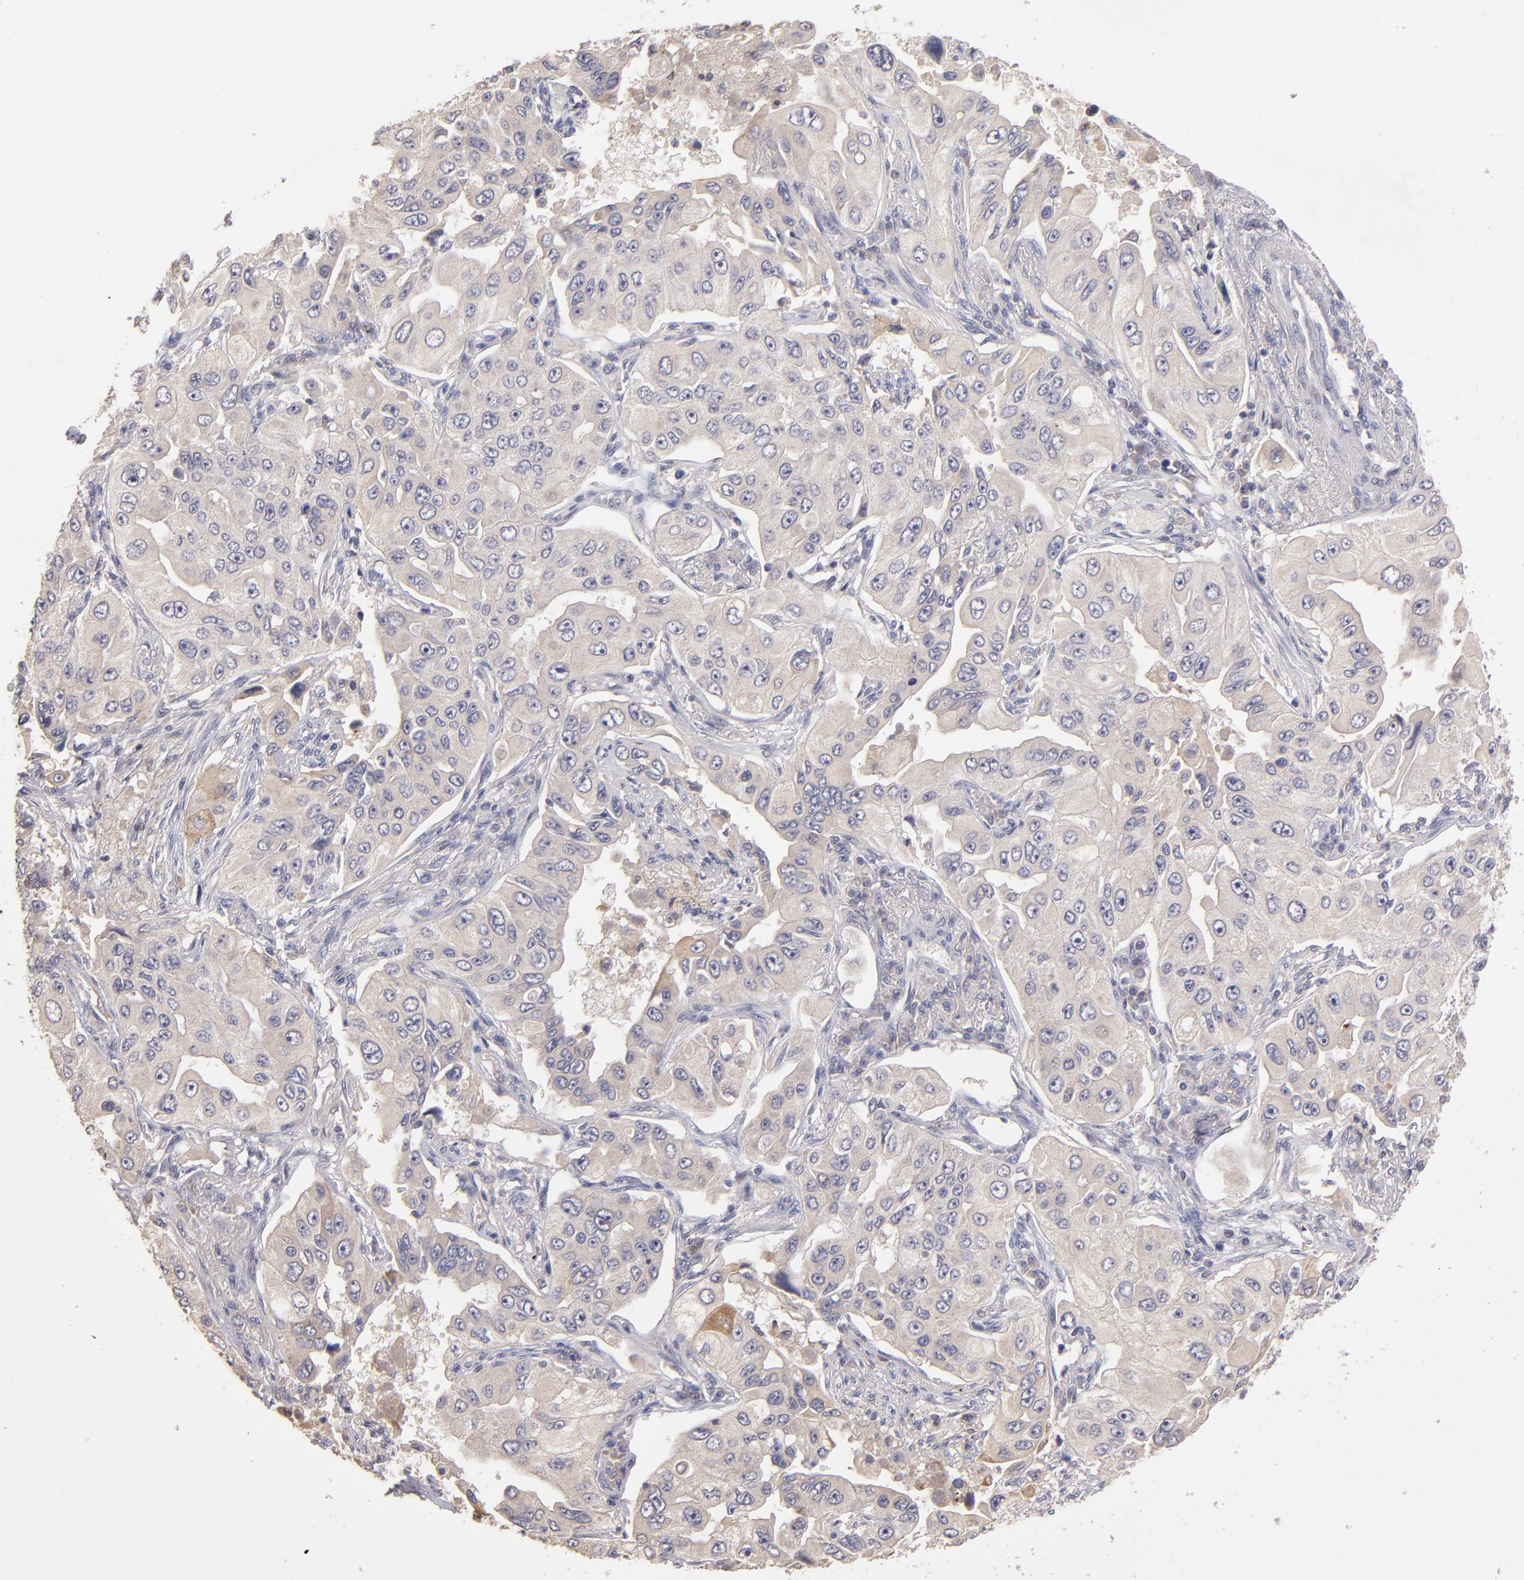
{"staining": {"intensity": "moderate", "quantity": "25%-75%", "location": "cytoplasmic/membranous"}, "tissue": "lung cancer", "cell_type": "Tumor cells", "image_type": "cancer", "snomed": [{"axis": "morphology", "description": "Adenocarcinoma, NOS"}, {"axis": "topography", "description": "Lung"}], "caption": "Protein analysis of adenocarcinoma (lung) tissue demonstrates moderate cytoplasmic/membranous positivity in approximately 25%-75% of tumor cells.", "gene": "GNAZ", "patient": {"sex": "male", "age": 84}}